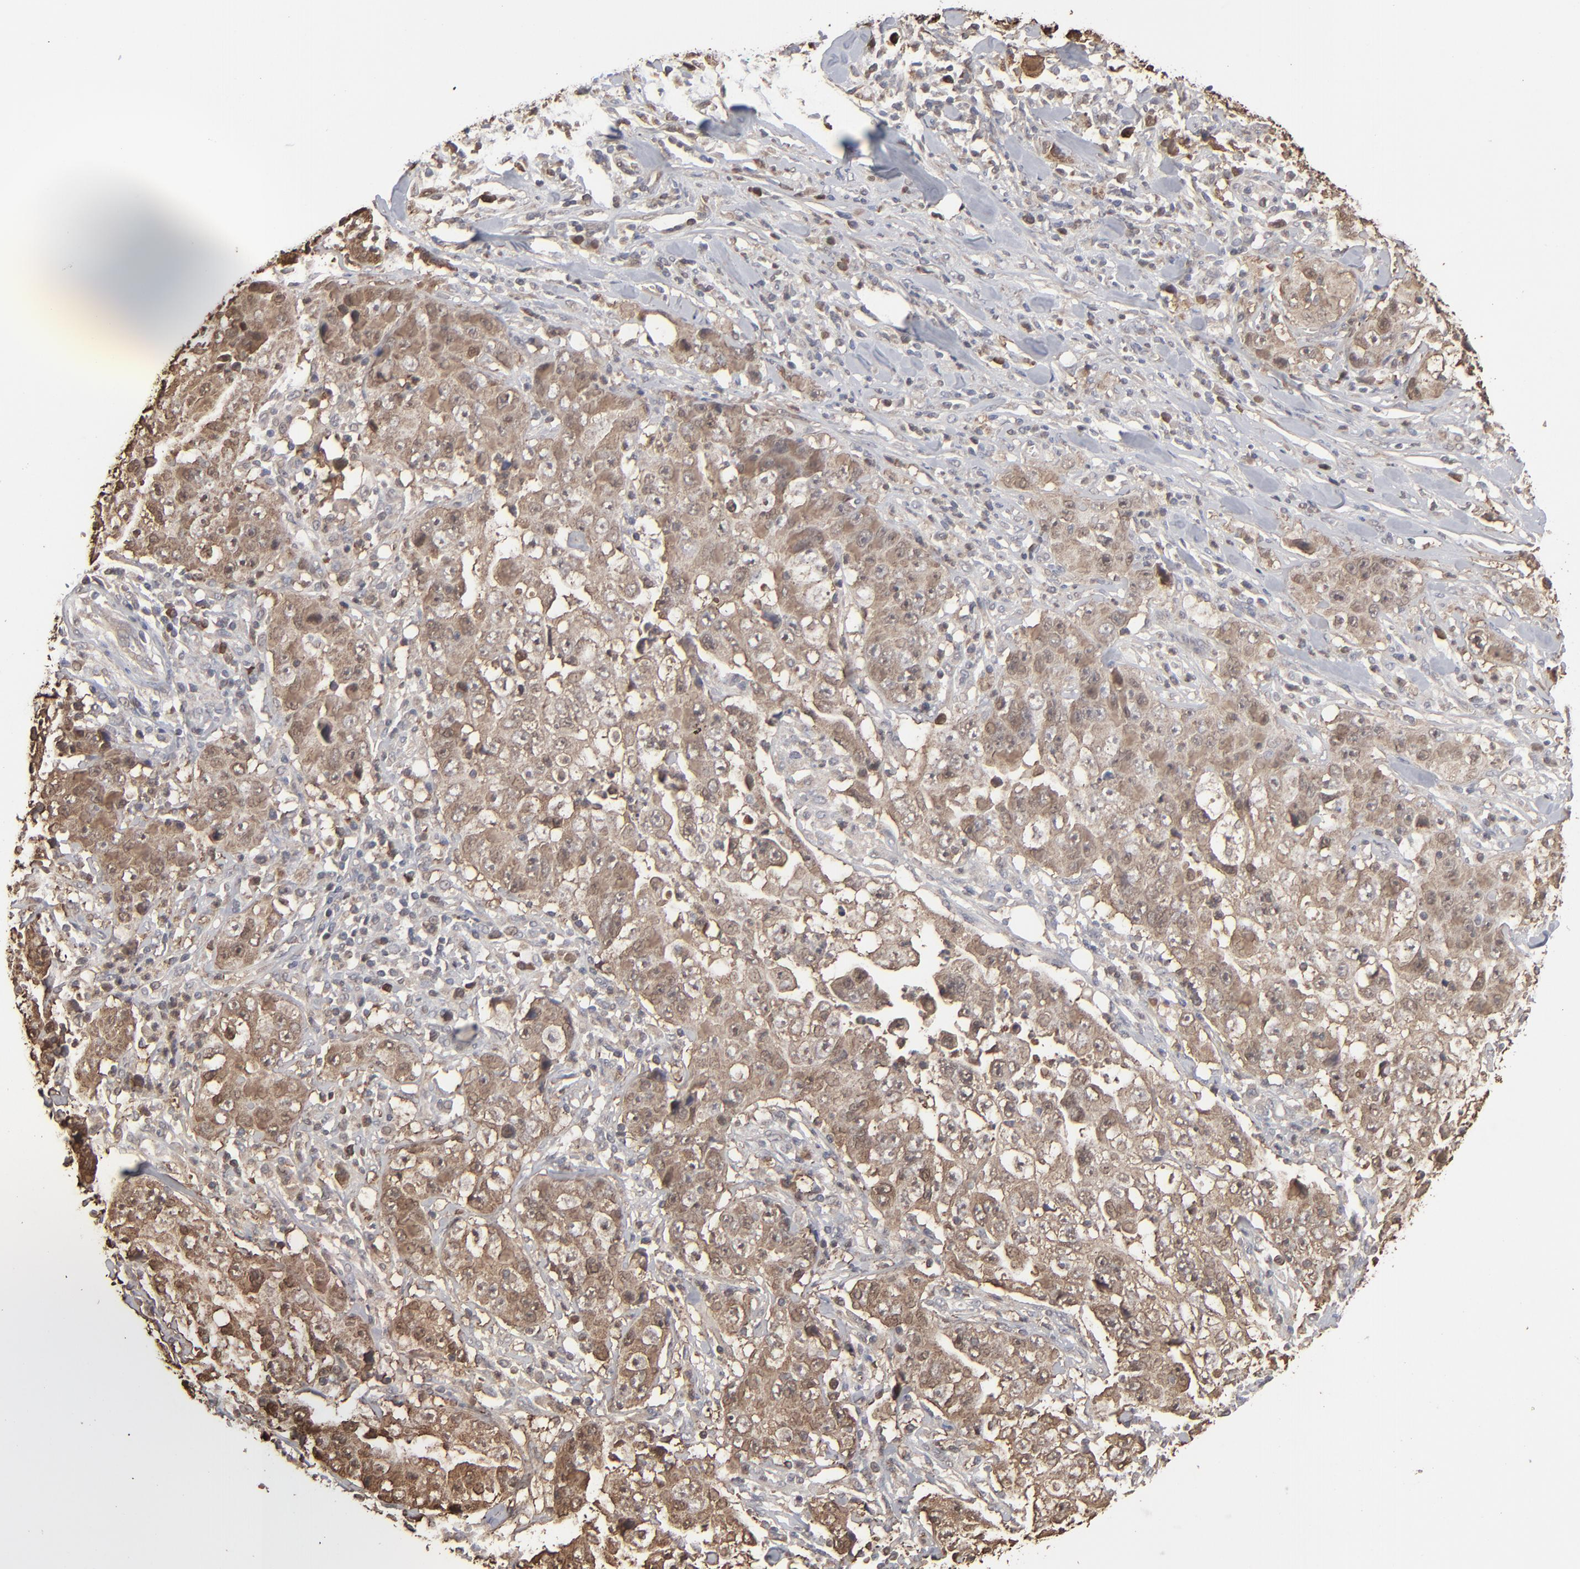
{"staining": {"intensity": "strong", "quantity": ">75%", "location": "cytoplasmic/membranous"}, "tissue": "lung cancer", "cell_type": "Tumor cells", "image_type": "cancer", "snomed": [{"axis": "morphology", "description": "Squamous cell carcinoma, NOS"}, {"axis": "topography", "description": "Lung"}], "caption": "Protein expression analysis of human lung squamous cell carcinoma reveals strong cytoplasmic/membranous staining in approximately >75% of tumor cells. The staining was performed using DAB (3,3'-diaminobenzidine), with brown indicating positive protein expression. Nuclei are stained blue with hematoxylin.", "gene": "NME1-NME2", "patient": {"sex": "male", "age": 64}}